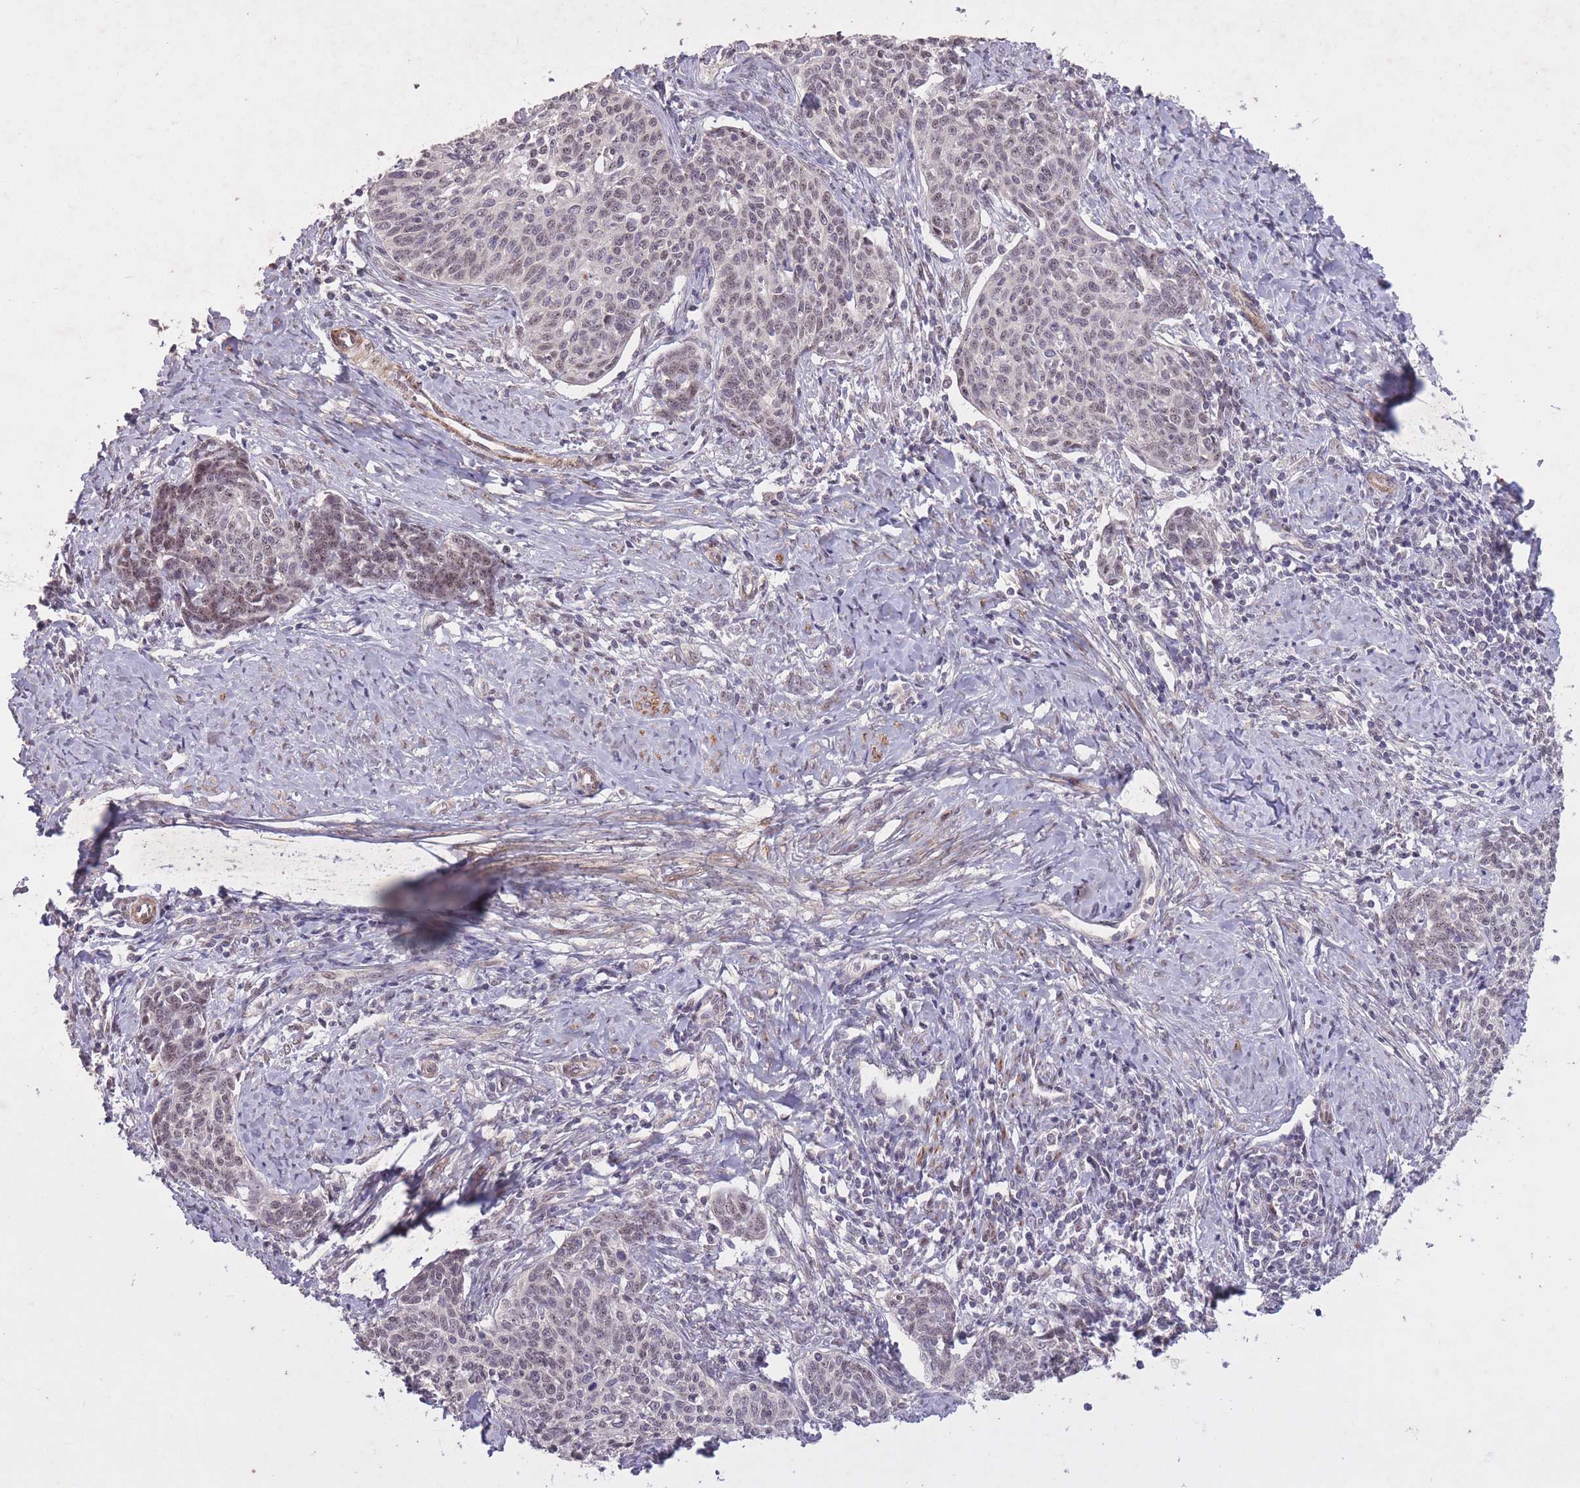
{"staining": {"intensity": "moderate", "quantity": "25%-75%", "location": "nuclear"}, "tissue": "cervical cancer", "cell_type": "Tumor cells", "image_type": "cancer", "snomed": [{"axis": "morphology", "description": "Squamous cell carcinoma, NOS"}, {"axis": "topography", "description": "Cervix"}], "caption": "IHC of human cervical cancer shows medium levels of moderate nuclear expression in approximately 25%-75% of tumor cells. The staining was performed using DAB (3,3'-diaminobenzidine) to visualize the protein expression in brown, while the nuclei were stained in blue with hematoxylin (Magnification: 20x).", "gene": "CBX6", "patient": {"sex": "female", "age": 39}}